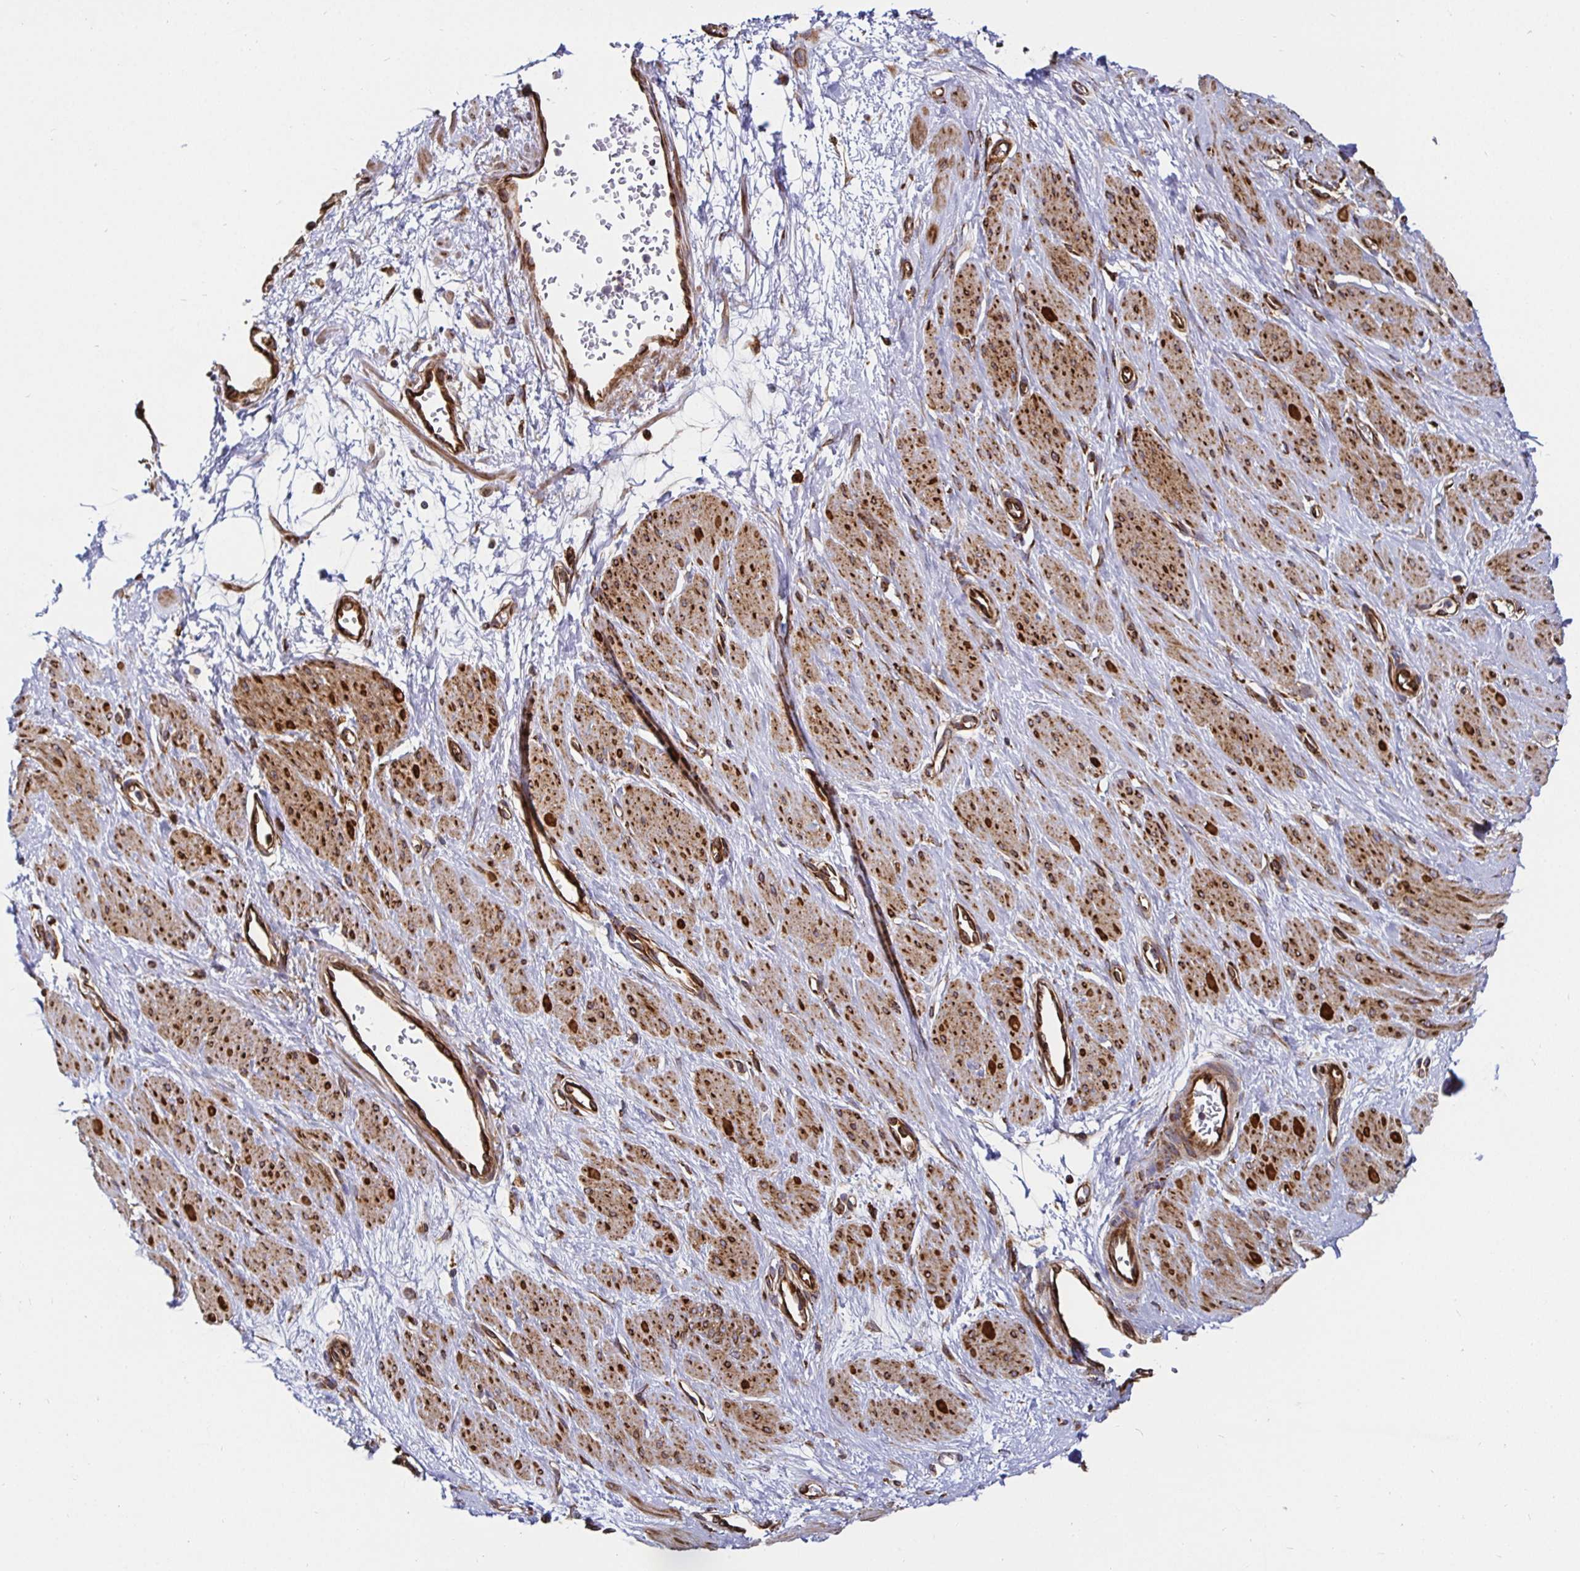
{"staining": {"intensity": "moderate", "quantity": ">75%", "location": "cytoplasmic/membranous"}, "tissue": "smooth muscle", "cell_type": "Smooth muscle cells", "image_type": "normal", "snomed": [{"axis": "morphology", "description": "Normal tissue, NOS"}, {"axis": "topography", "description": "Smooth muscle"}, {"axis": "topography", "description": "Uterus"}], "caption": "An image showing moderate cytoplasmic/membranous positivity in about >75% of smooth muscle cells in benign smooth muscle, as visualized by brown immunohistochemical staining.", "gene": "SMYD3", "patient": {"sex": "female", "age": 39}}